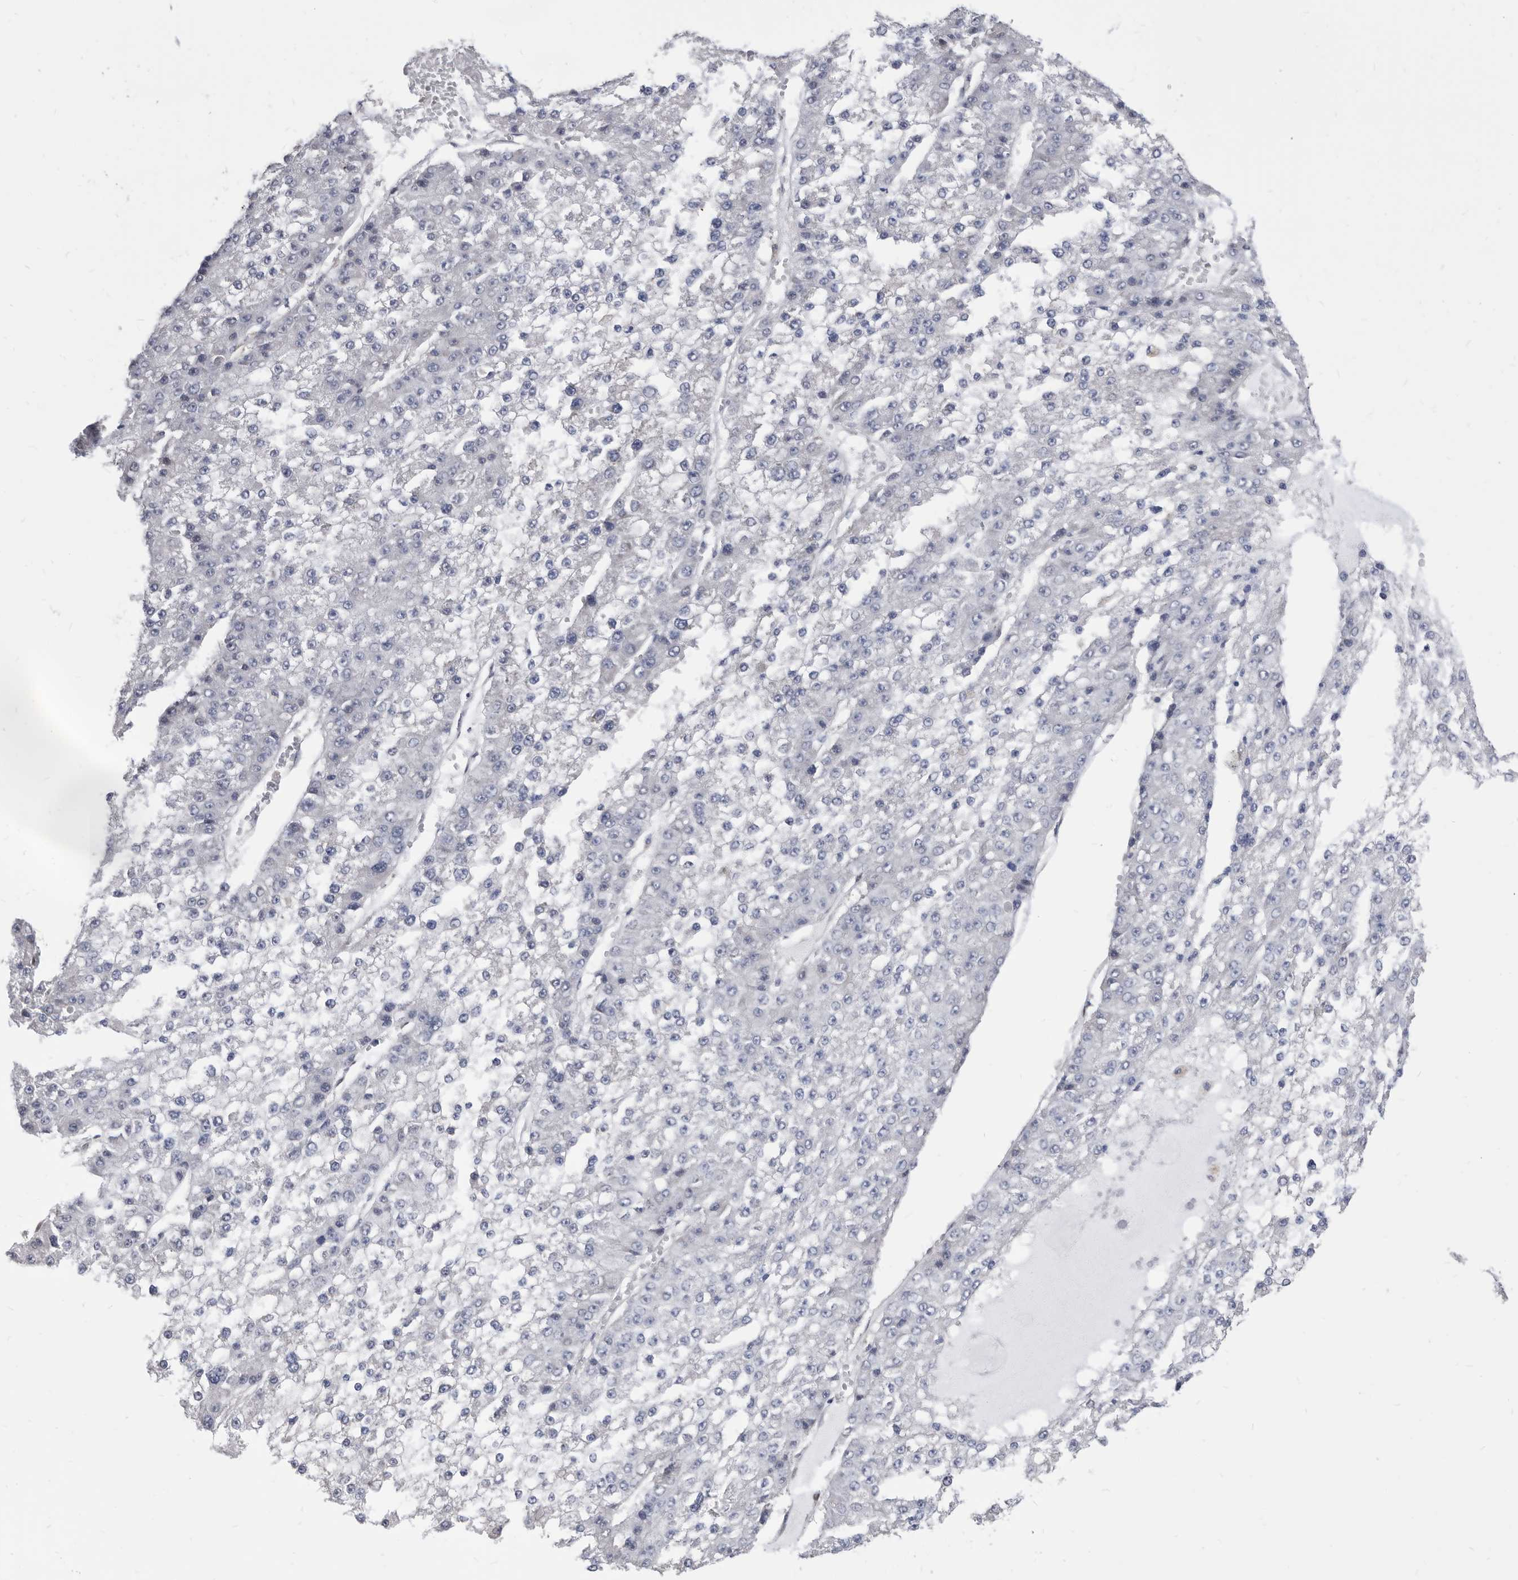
{"staining": {"intensity": "negative", "quantity": "none", "location": "none"}, "tissue": "liver cancer", "cell_type": "Tumor cells", "image_type": "cancer", "snomed": [{"axis": "morphology", "description": "Carcinoma, Hepatocellular, NOS"}, {"axis": "topography", "description": "Liver"}], "caption": "Tumor cells show no significant protein expression in hepatocellular carcinoma (liver).", "gene": "CCT4", "patient": {"sex": "female", "age": 73}}